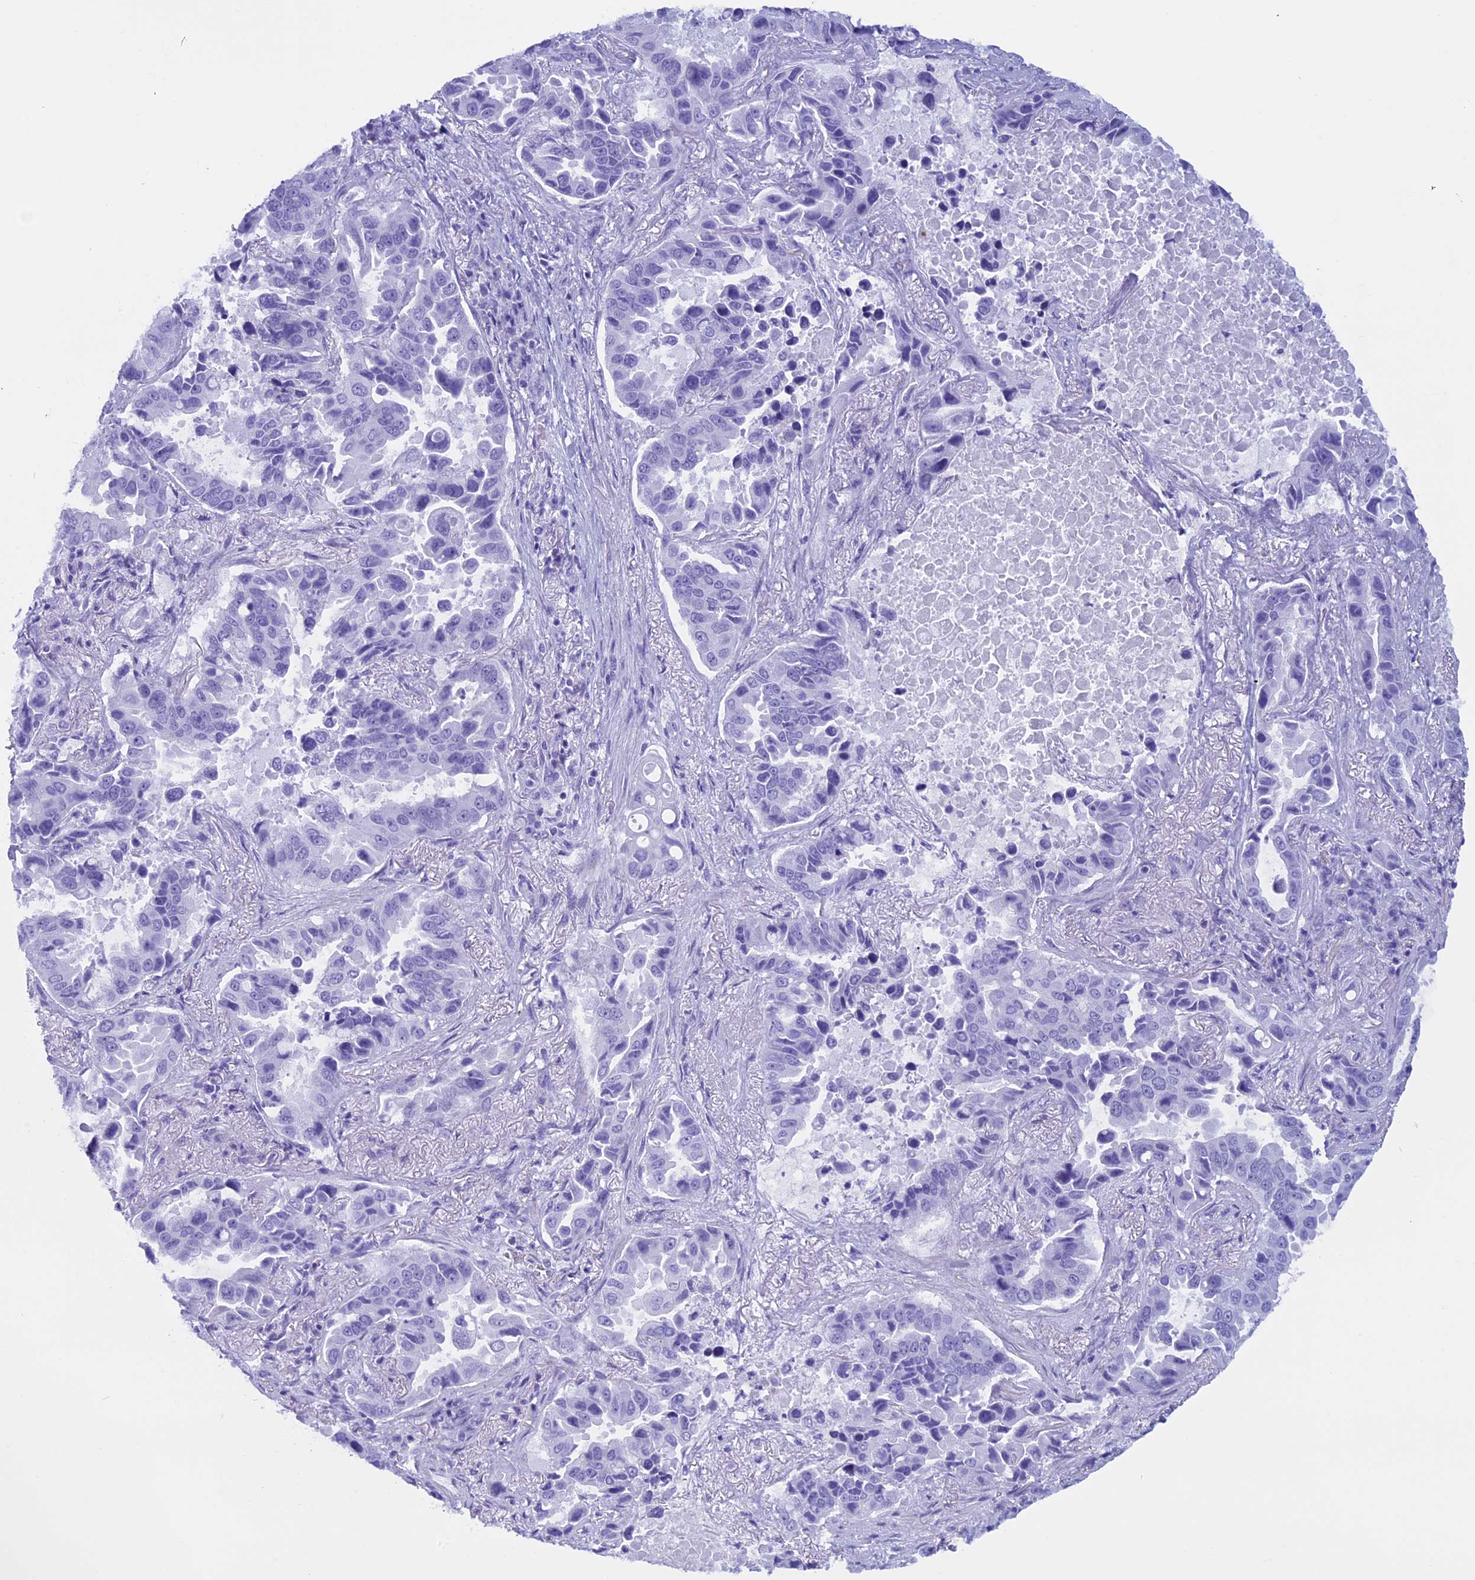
{"staining": {"intensity": "negative", "quantity": "none", "location": "none"}, "tissue": "lung cancer", "cell_type": "Tumor cells", "image_type": "cancer", "snomed": [{"axis": "morphology", "description": "Adenocarcinoma, NOS"}, {"axis": "topography", "description": "Lung"}], "caption": "Adenocarcinoma (lung) stained for a protein using immunohistochemistry (IHC) demonstrates no staining tumor cells.", "gene": "FAM169A", "patient": {"sex": "male", "age": 64}}